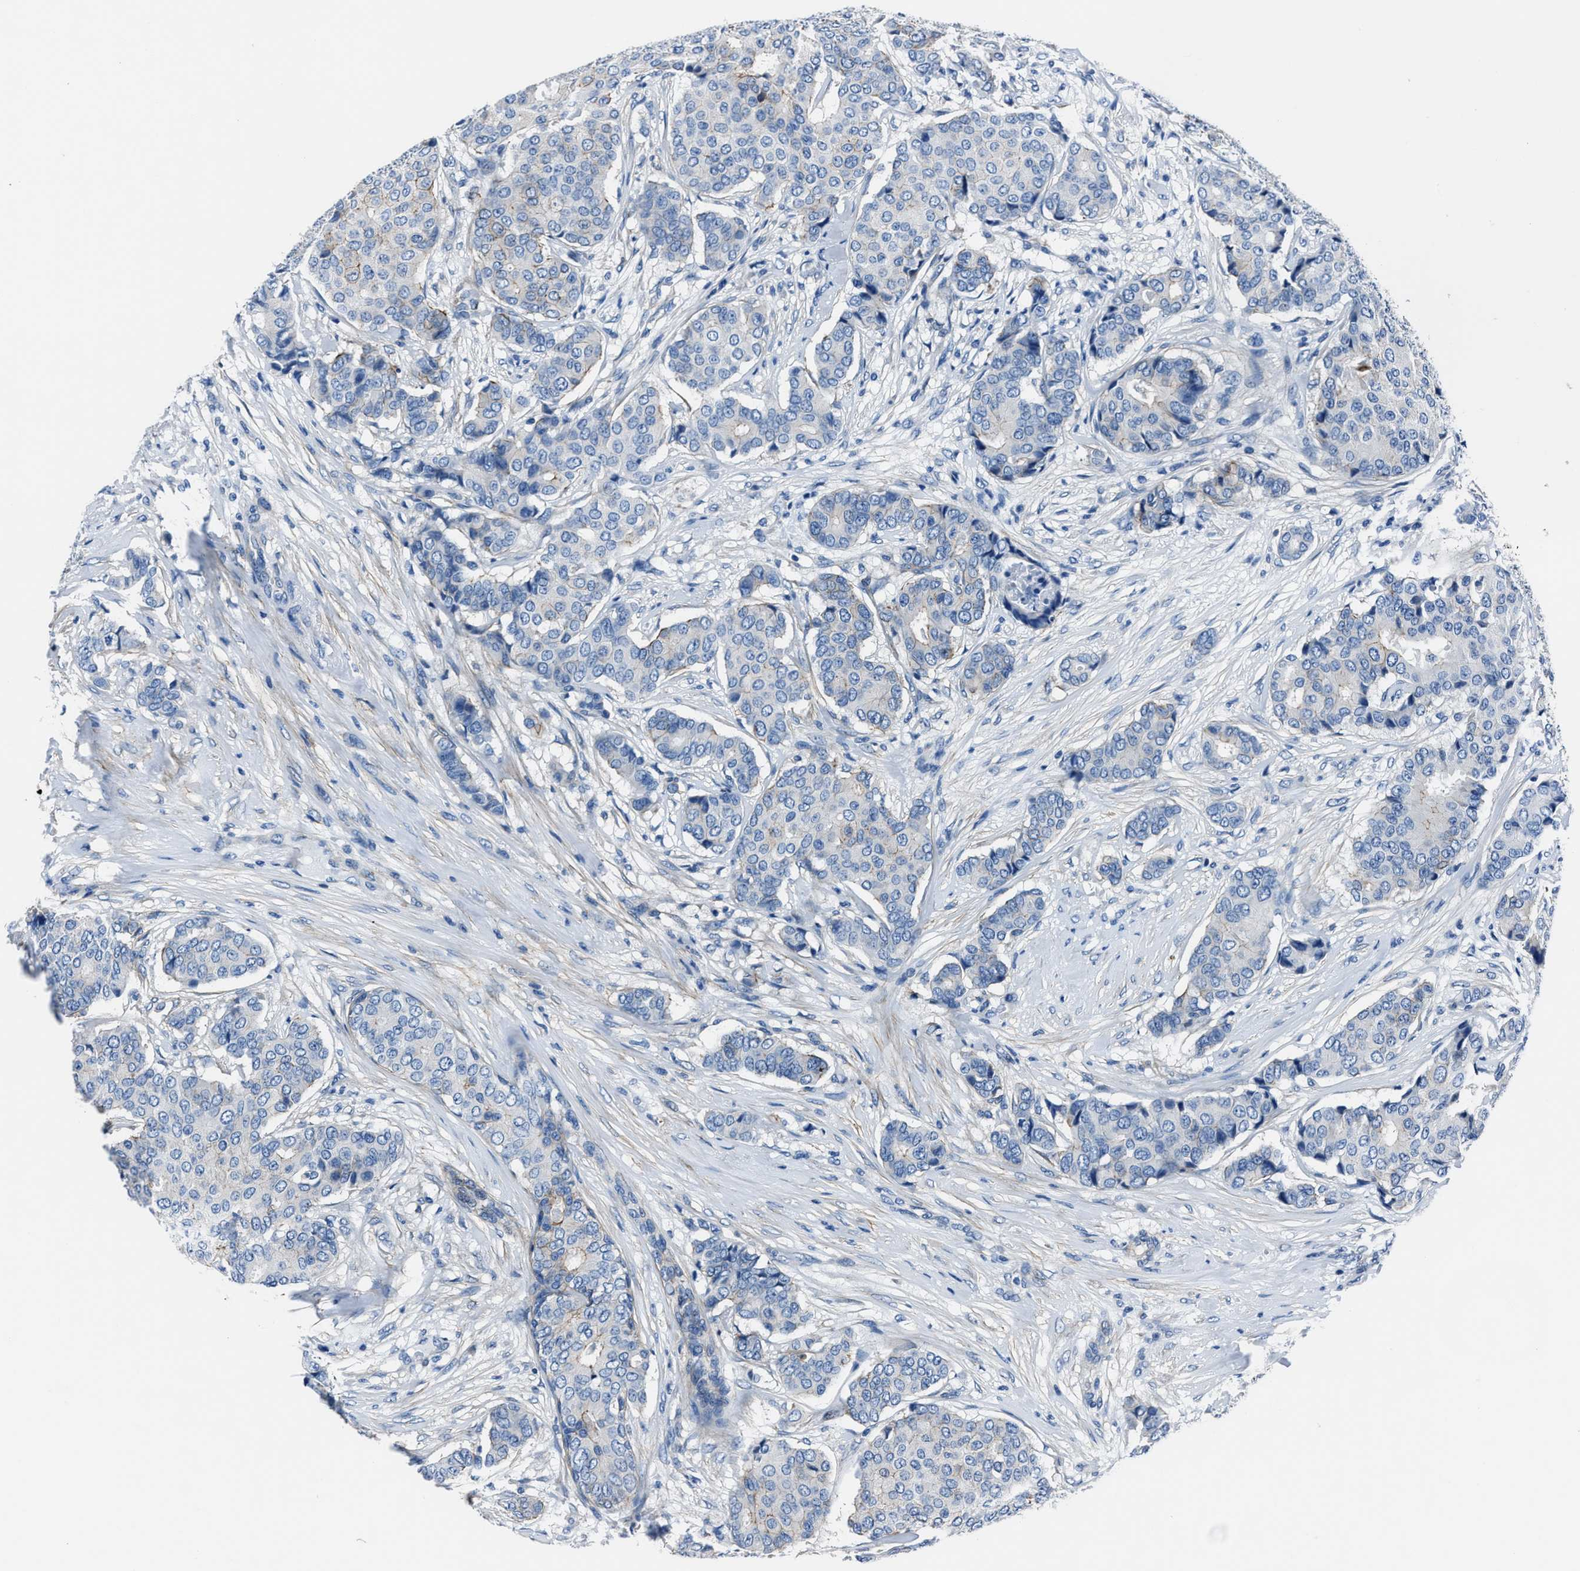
{"staining": {"intensity": "negative", "quantity": "none", "location": "none"}, "tissue": "breast cancer", "cell_type": "Tumor cells", "image_type": "cancer", "snomed": [{"axis": "morphology", "description": "Duct carcinoma"}, {"axis": "topography", "description": "Breast"}], "caption": "The immunohistochemistry (IHC) image has no significant expression in tumor cells of breast cancer tissue.", "gene": "LMO7", "patient": {"sex": "female", "age": 75}}